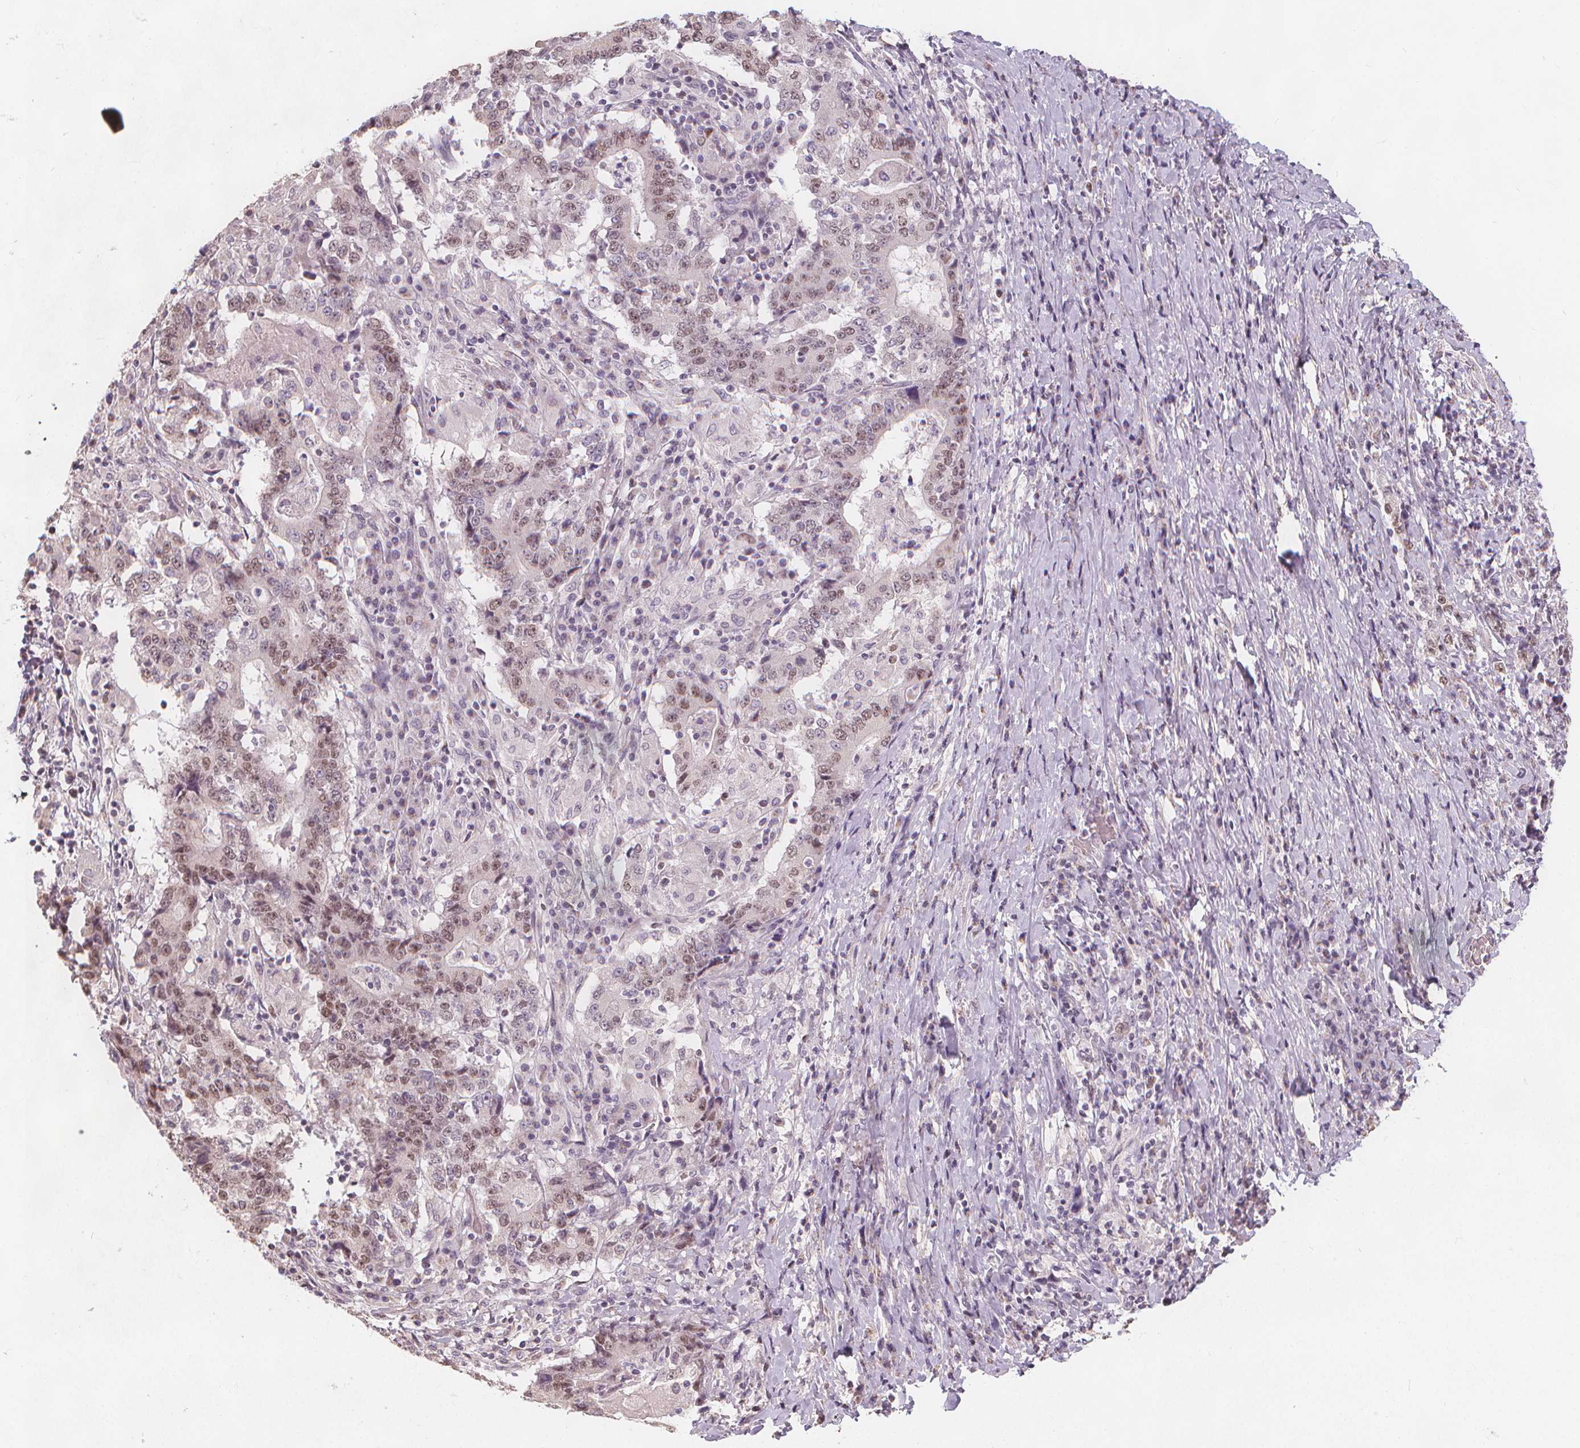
{"staining": {"intensity": "weak", "quantity": "25%-75%", "location": "nuclear"}, "tissue": "stomach cancer", "cell_type": "Tumor cells", "image_type": "cancer", "snomed": [{"axis": "morphology", "description": "Normal tissue, NOS"}, {"axis": "morphology", "description": "Adenocarcinoma, NOS"}, {"axis": "topography", "description": "Stomach, upper"}, {"axis": "topography", "description": "Stomach"}], "caption": "DAB (3,3'-diaminobenzidine) immunohistochemical staining of stomach cancer reveals weak nuclear protein expression in about 25%-75% of tumor cells.", "gene": "TIPIN", "patient": {"sex": "male", "age": 59}}